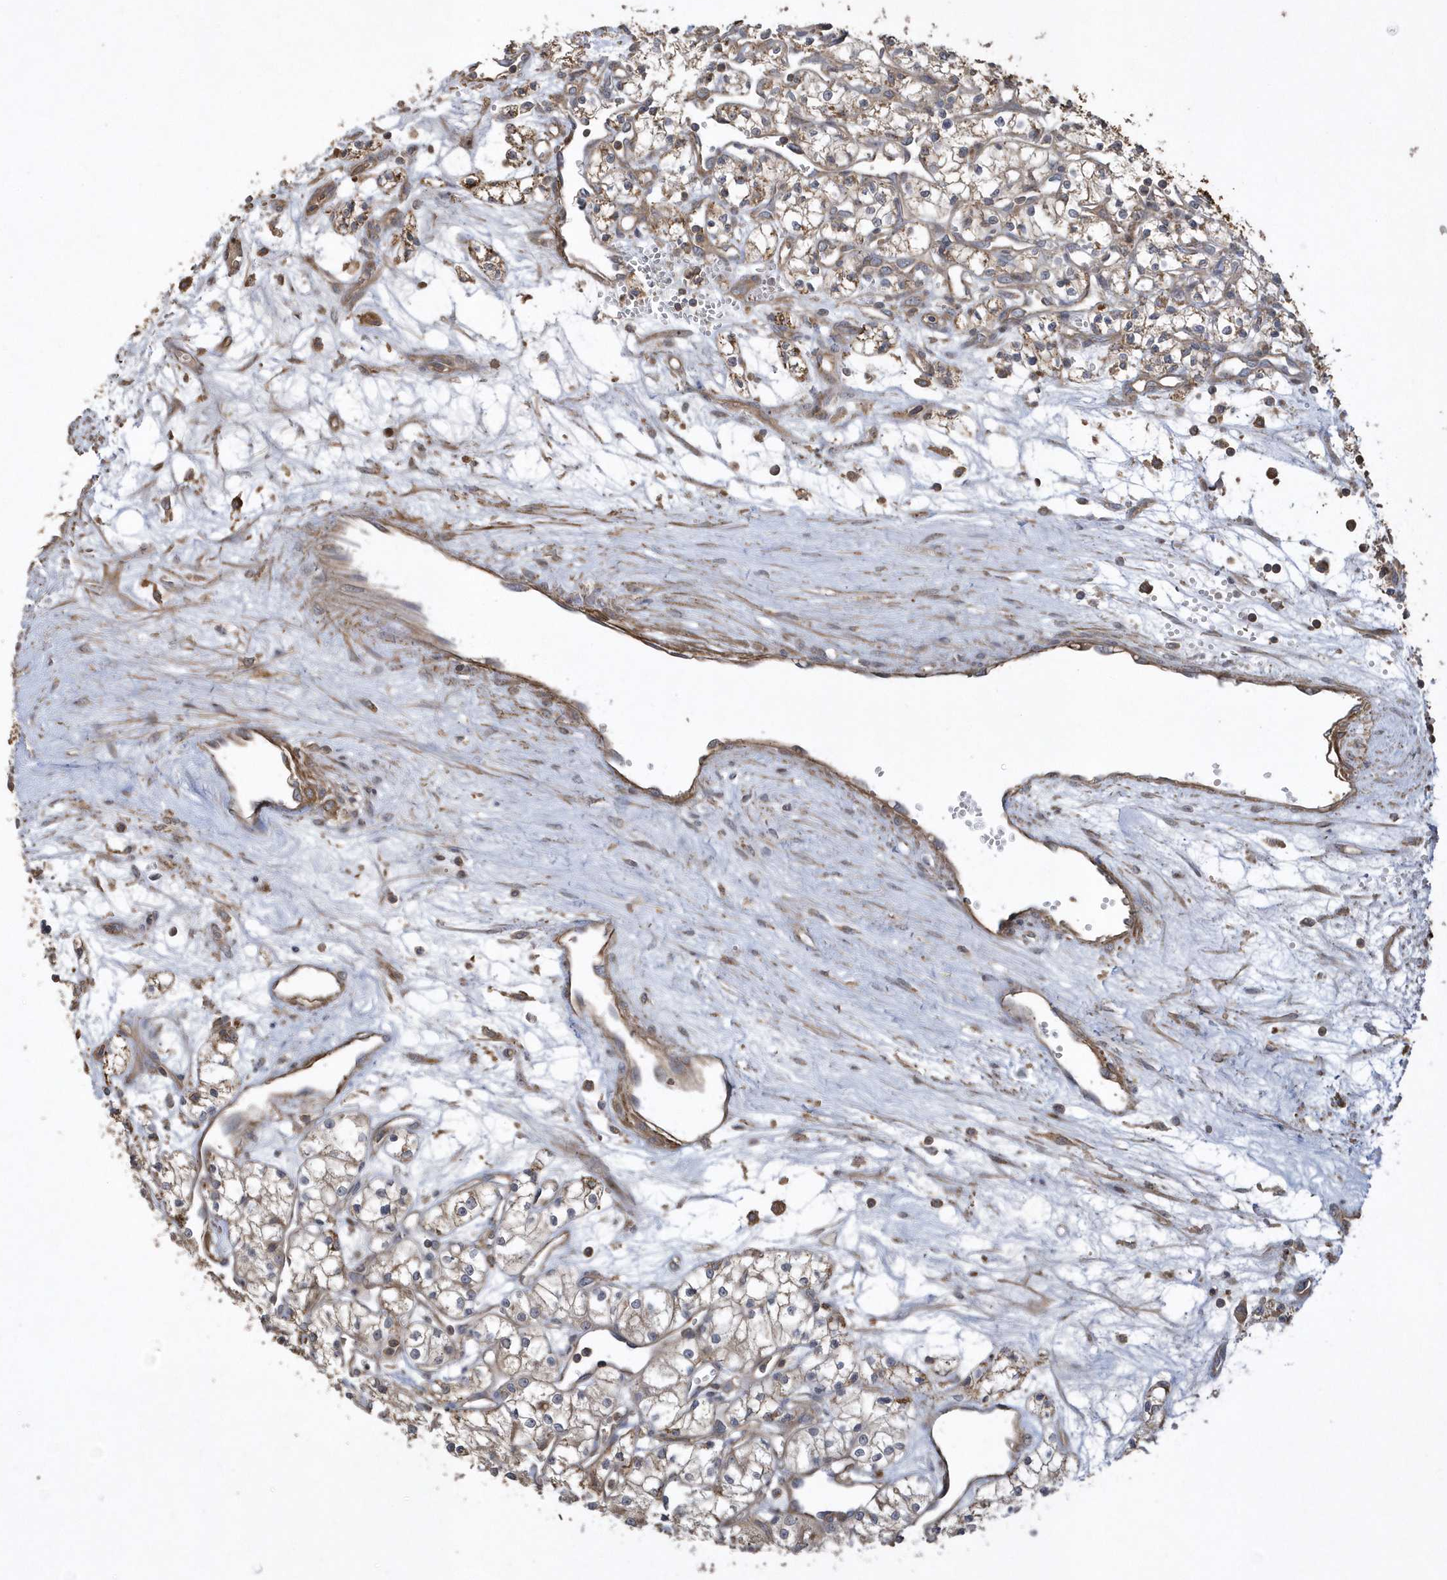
{"staining": {"intensity": "weak", "quantity": "25%-75%", "location": "cytoplasmic/membranous"}, "tissue": "renal cancer", "cell_type": "Tumor cells", "image_type": "cancer", "snomed": [{"axis": "morphology", "description": "Adenocarcinoma, NOS"}, {"axis": "topography", "description": "Kidney"}], "caption": "The immunohistochemical stain labels weak cytoplasmic/membranous staining in tumor cells of adenocarcinoma (renal) tissue.", "gene": "SENP8", "patient": {"sex": "male", "age": 59}}